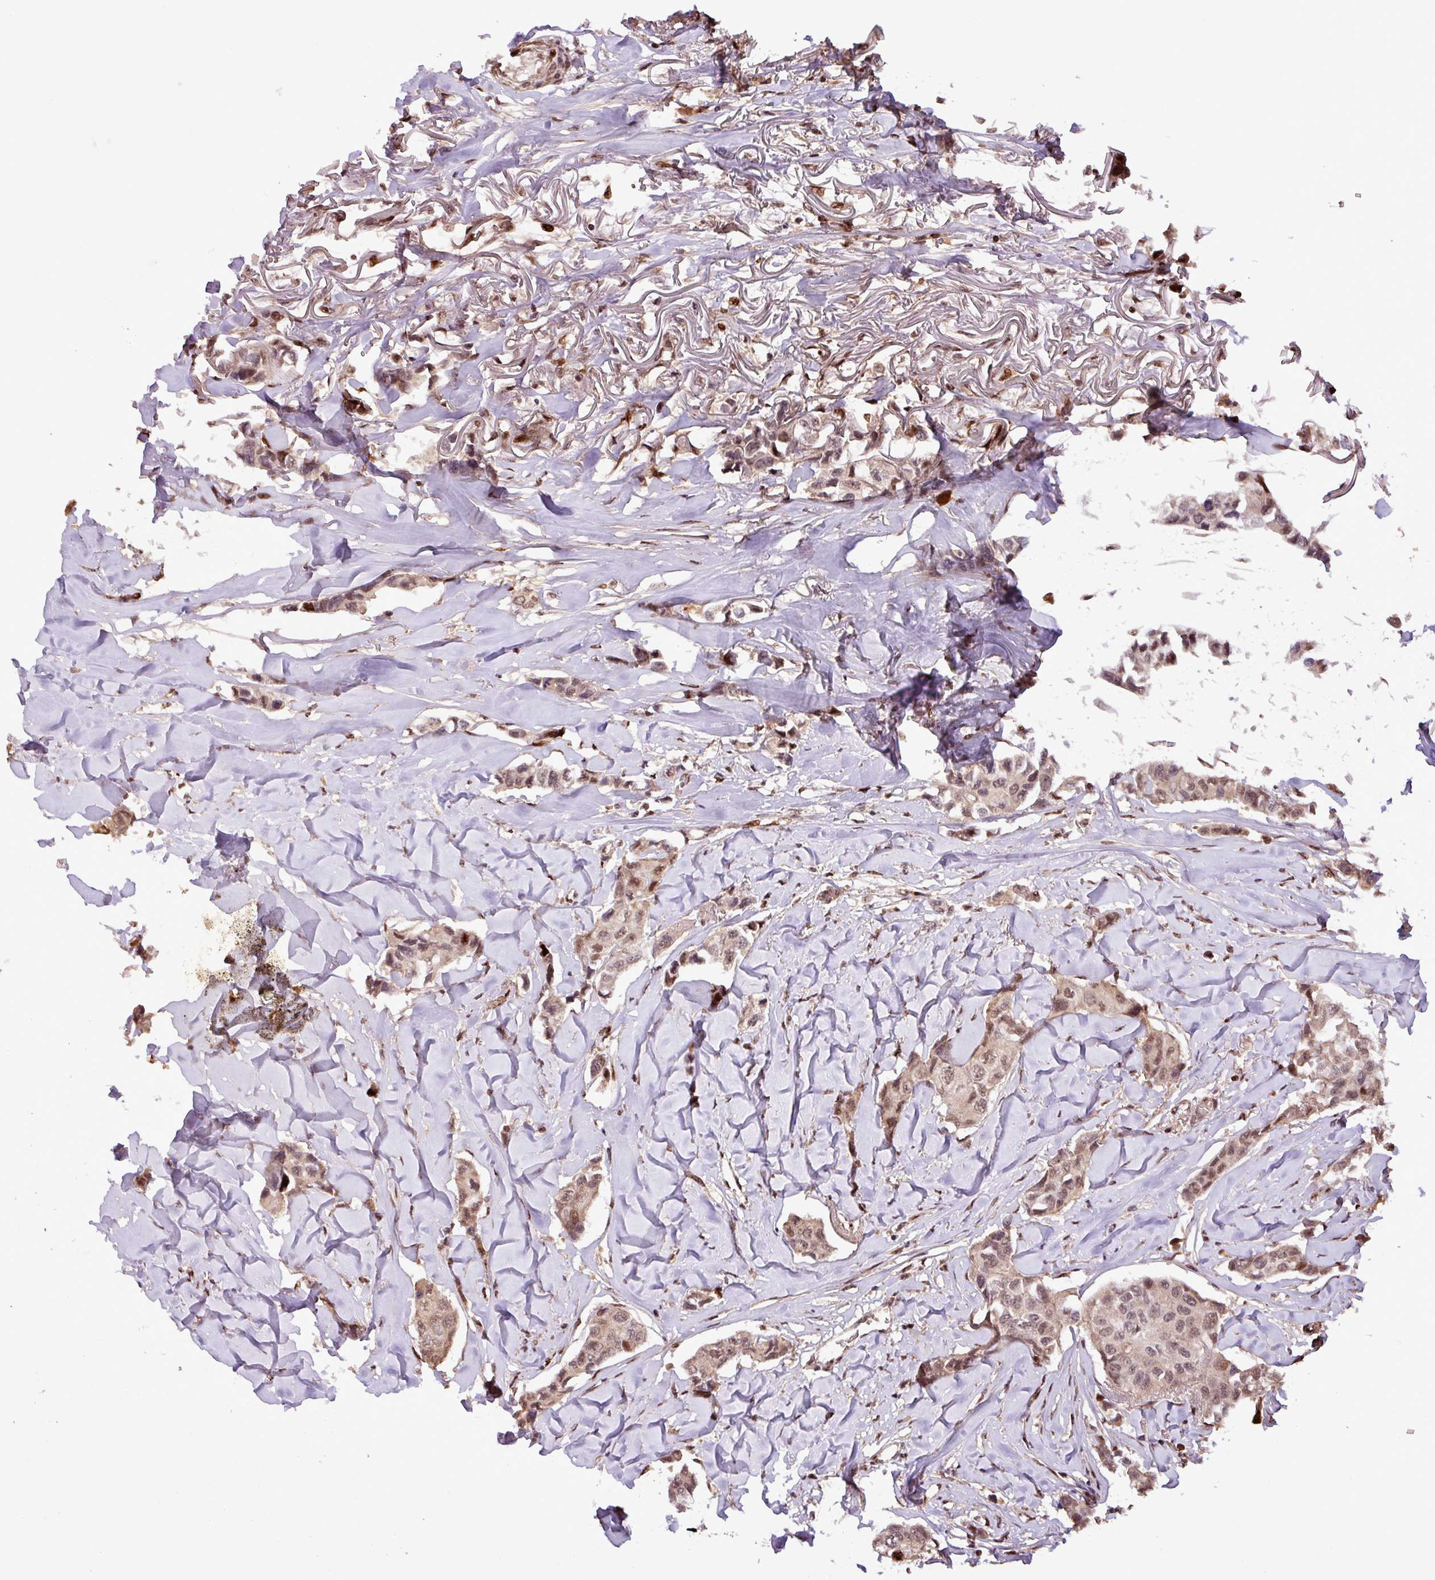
{"staining": {"intensity": "moderate", "quantity": ">75%", "location": "nuclear"}, "tissue": "breast cancer", "cell_type": "Tumor cells", "image_type": "cancer", "snomed": [{"axis": "morphology", "description": "Duct carcinoma"}, {"axis": "topography", "description": "Breast"}], "caption": "Immunohistochemical staining of human breast cancer (intraductal carcinoma) displays medium levels of moderate nuclear protein staining in about >75% of tumor cells.", "gene": "SLC22A24", "patient": {"sex": "female", "age": 80}}